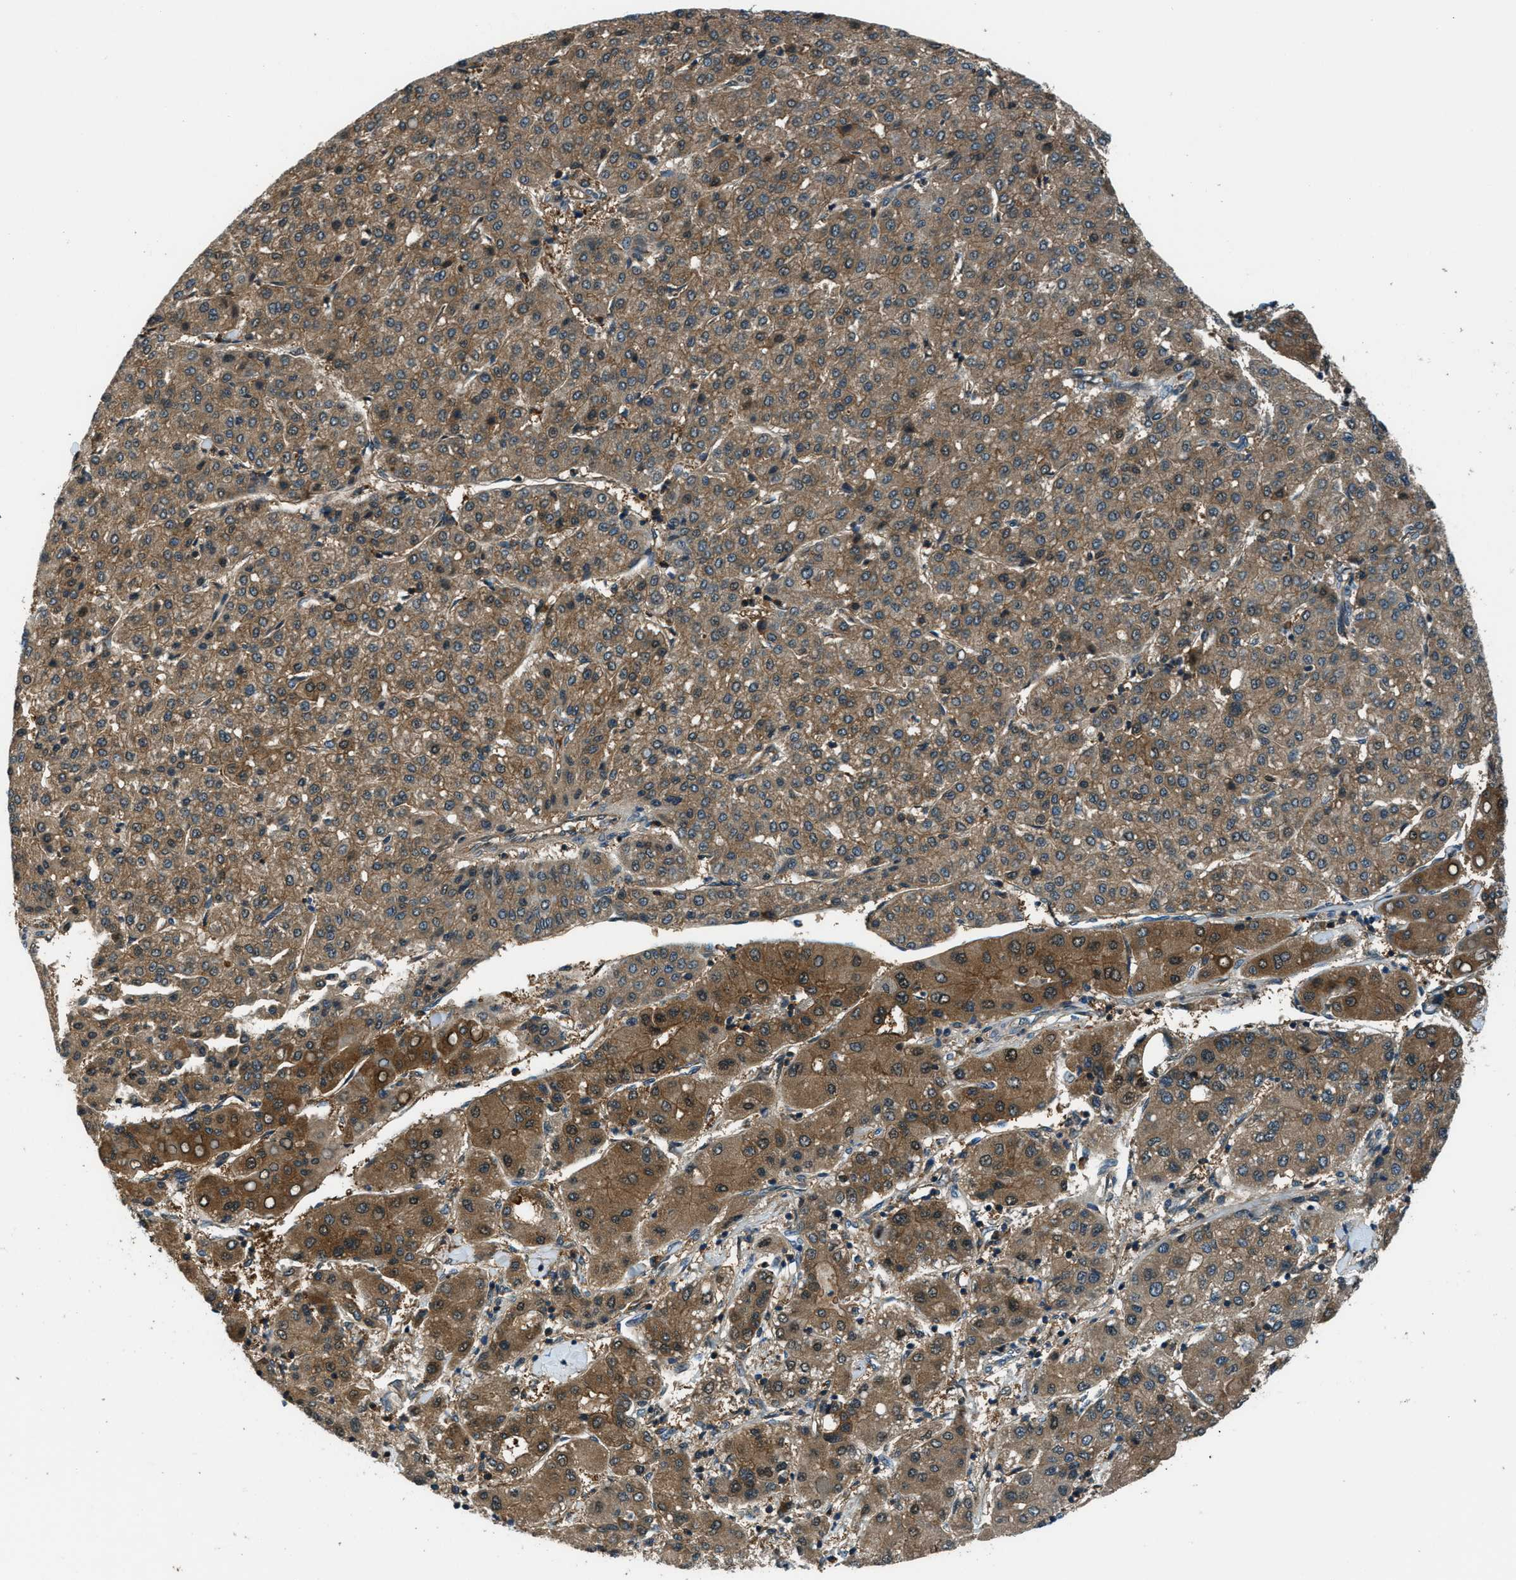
{"staining": {"intensity": "moderate", "quantity": ">75%", "location": "cytoplasmic/membranous"}, "tissue": "liver cancer", "cell_type": "Tumor cells", "image_type": "cancer", "snomed": [{"axis": "morphology", "description": "Carcinoma, Hepatocellular, NOS"}, {"axis": "topography", "description": "Liver"}], "caption": "Hepatocellular carcinoma (liver) tissue demonstrates moderate cytoplasmic/membranous expression in approximately >75% of tumor cells, visualized by immunohistochemistry.", "gene": "HEBP2", "patient": {"sex": "male", "age": 65}}